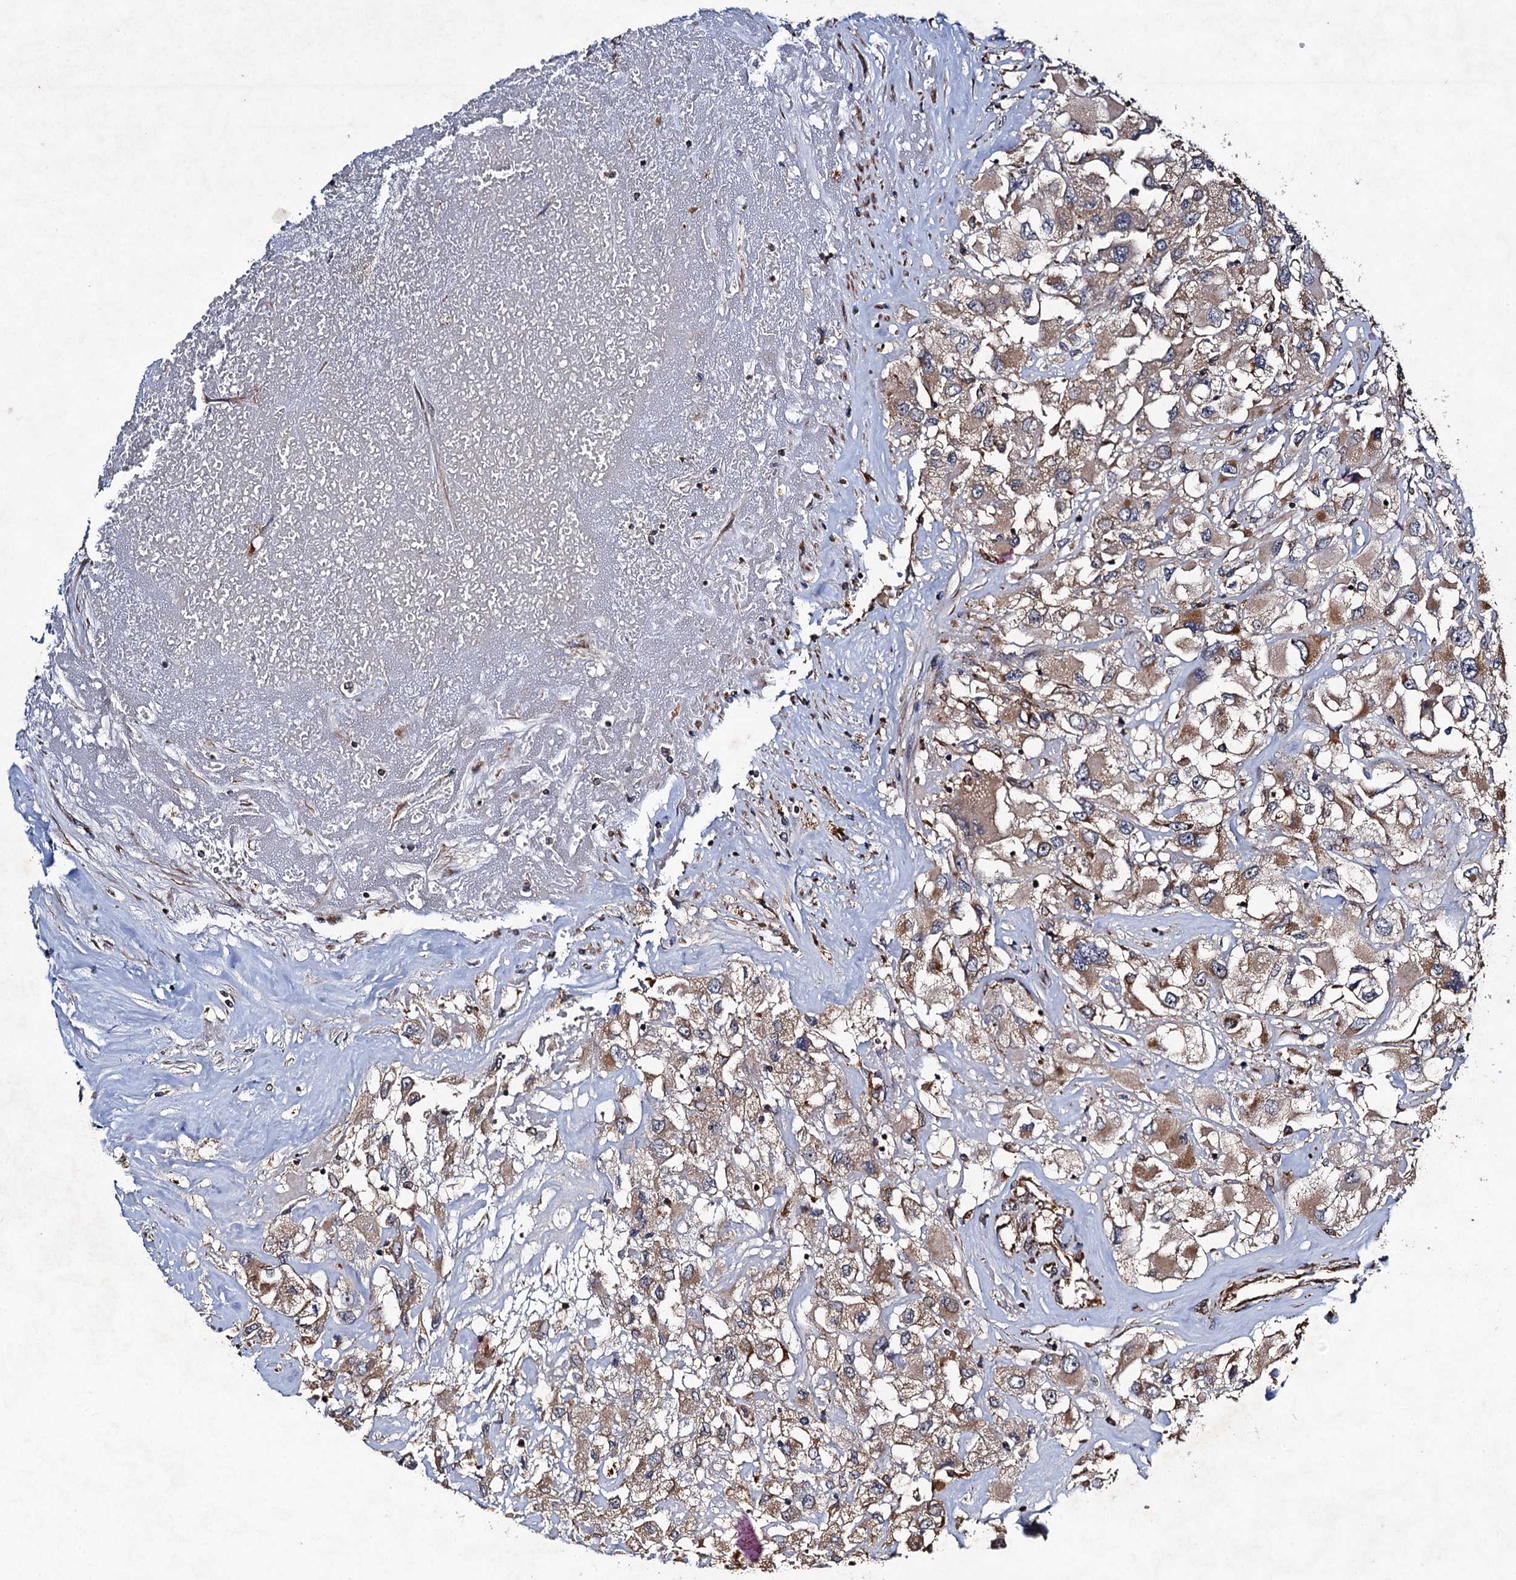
{"staining": {"intensity": "moderate", "quantity": ">75%", "location": "cytoplasmic/membranous"}, "tissue": "renal cancer", "cell_type": "Tumor cells", "image_type": "cancer", "snomed": [{"axis": "morphology", "description": "Adenocarcinoma, NOS"}, {"axis": "topography", "description": "Kidney"}], "caption": "High-magnification brightfield microscopy of renal cancer (adenocarcinoma) stained with DAB (brown) and counterstained with hematoxylin (blue). tumor cells exhibit moderate cytoplasmic/membranous staining is appreciated in about>75% of cells.", "gene": "NDUFA13", "patient": {"sex": "female", "age": 52}}